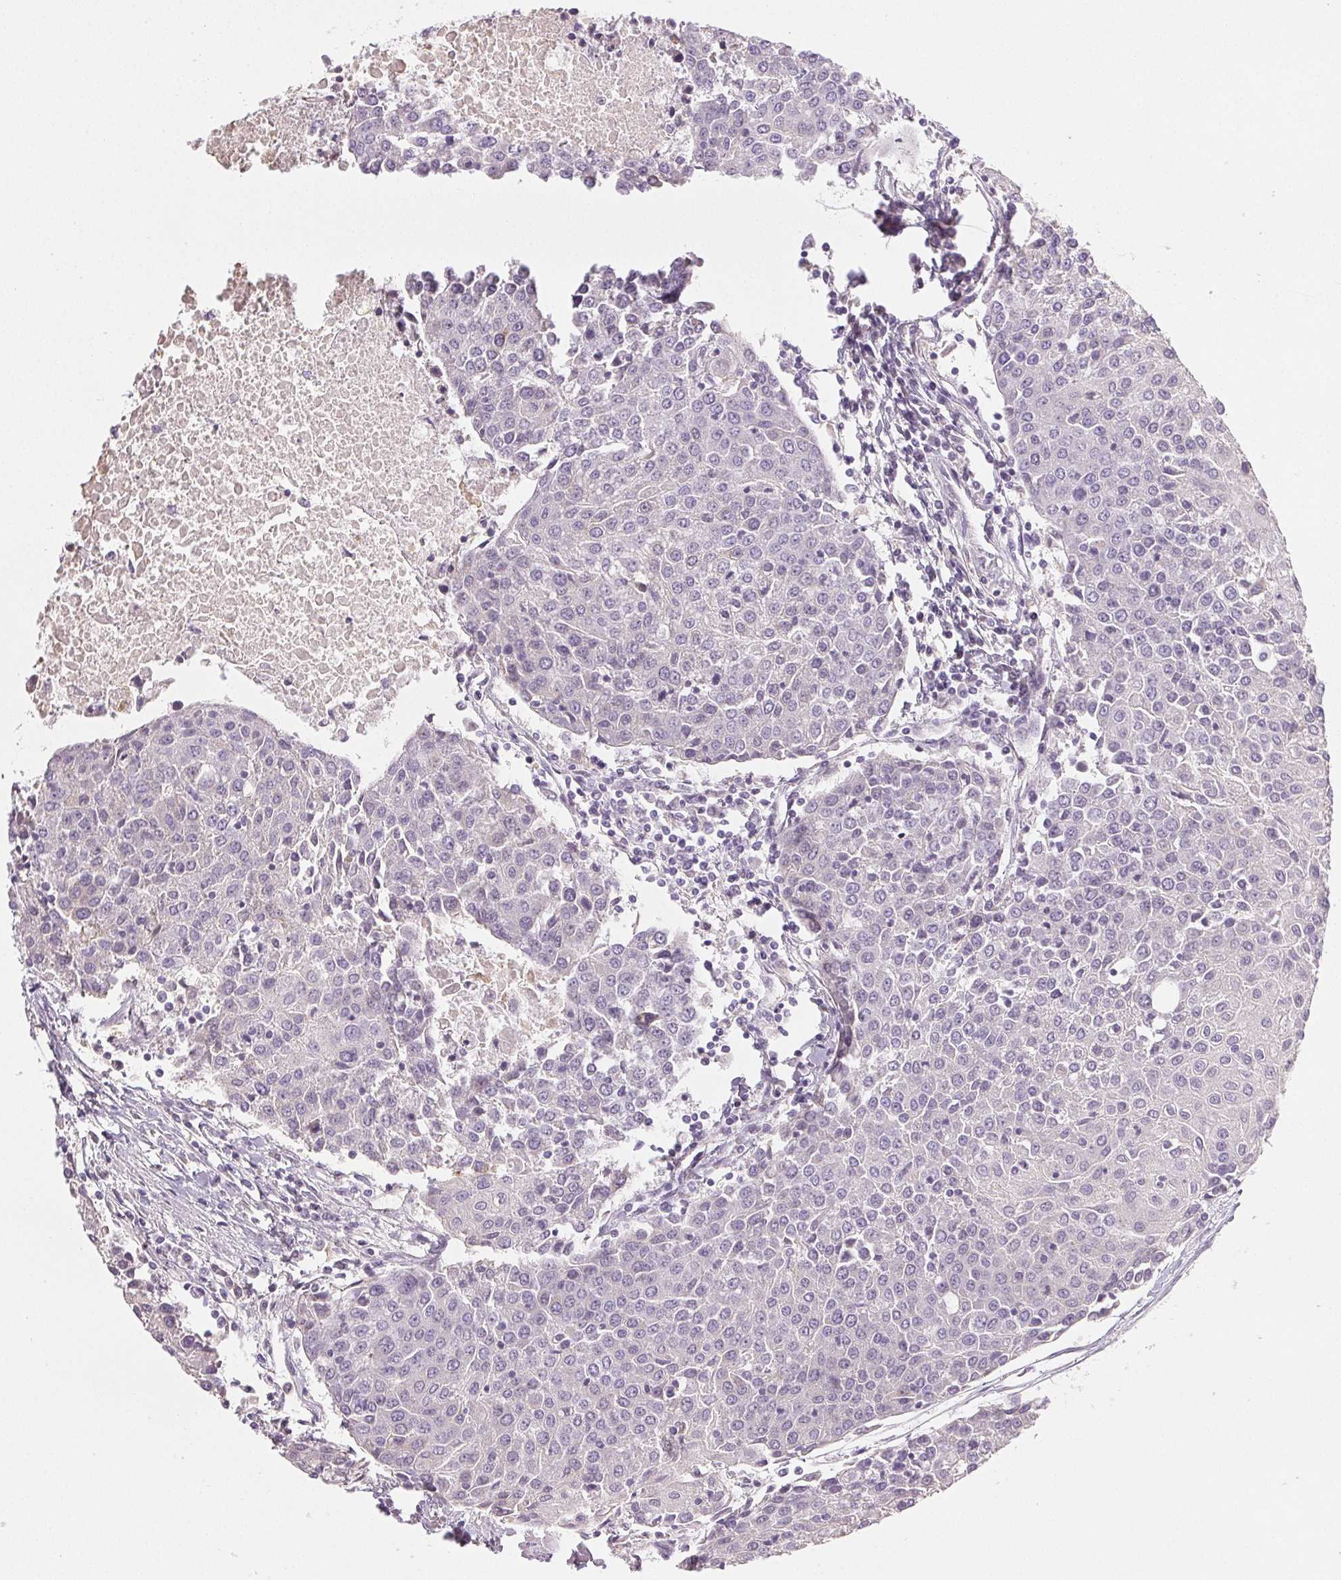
{"staining": {"intensity": "negative", "quantity": "none", "location": "none"}, "tissue": "urothelial cancer", "cell_type": "Tumor cells", "image_type": "cancer", "snomed": [{"axis": "morphology", "description": "Urothelial carcinoma, High grade"}, {"axis": "topography", "description": "Urinary bladder"}], "caption": "The immunohistochemistry (IHC) photomicrograph has no significant positivity in tumor cells of urothelial cancer tissue.", "gene": "COL7A1", "patient": {"sex": "female", "age": 85}}